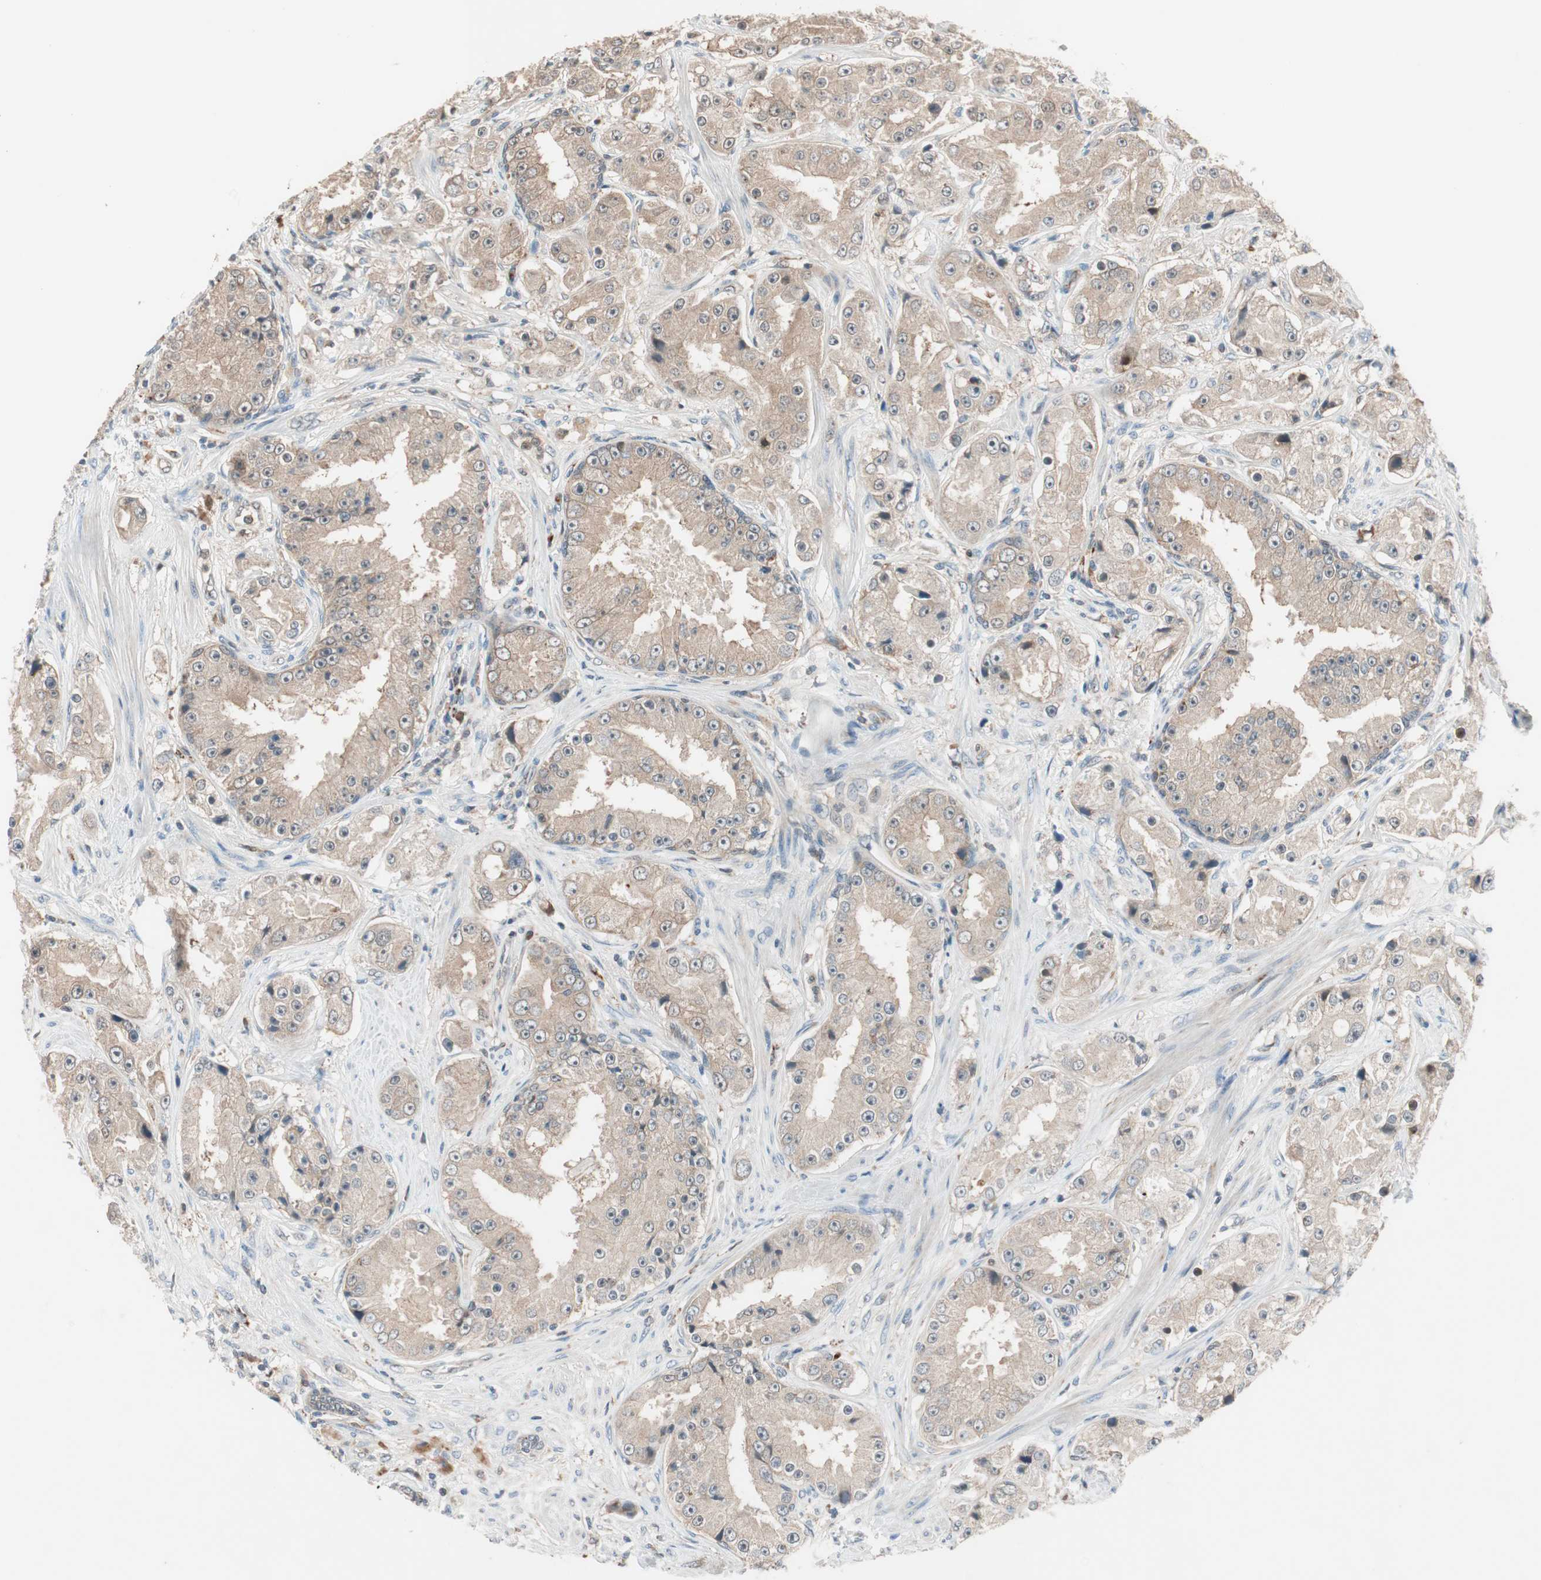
{"staining": {"intensity": "weak", "quantity": ">75%", "location": "cytoplasmic/membranous"}, "tissue": "prostate cancer", "cell_type": "Tumor cells", "image_type": "cancer", "snomed": [{"axis": "morphology", "description": "Adenocarcinoma, High grade"}, {"axis": "topography", "description": "Prostate"}], "caption": "Prostate cancer stained with DAB (3,3'-diaminobenzidine) immunohistochemistry reveals low levels of weak cytoplasmic/membranous positivity in about >75% of tumor cells. (DAB (3,3'-diaminobenzidine) IHC, brown staining for protein, blue staining for nuclei).", "gene": "PIK3R3", "patient": {"sex": "male", "age": 73}}